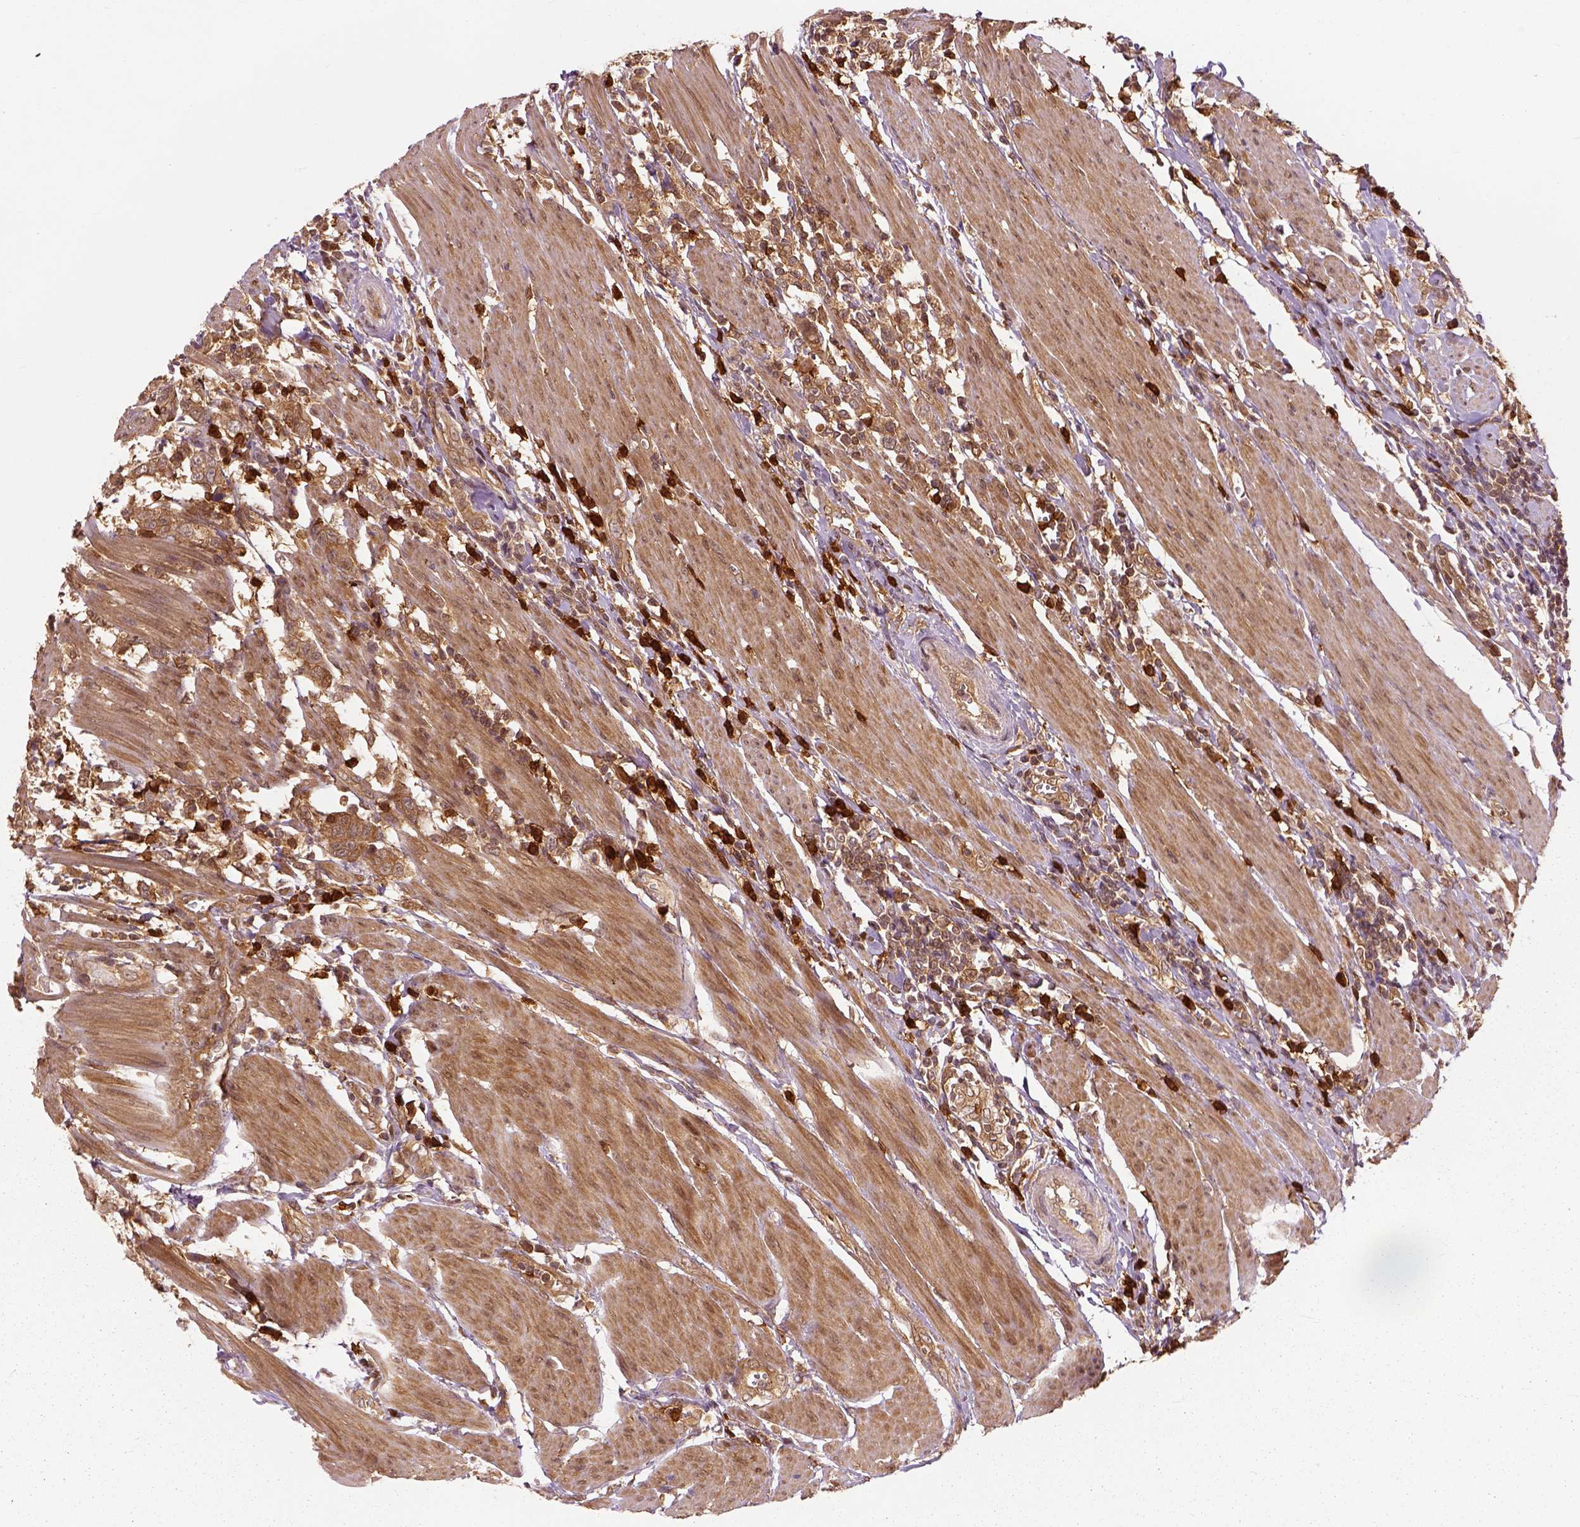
{"staining": {"intensity": "moderate", "quantity": ">75%", "location": "cytoplasmic/membranous"}, "tissue": "urothelial cancer", "cell_type": "Tumor cells", "image_type": "cancer", "snomed": [{"axis": "morphology", "description": "Urothelial carcinoma, High grade"}, {"axis": "topography", "description": "Urinary bladder"}], "caption": "High-grade urothelial carcinoma tissue reveals moderate cytoplasmic/membranous expression in approximately >75% of tumor cells Immunohistochemistry stains the protein of interest in brown and the nuclei are stained blue.", "gene": "GPI", "patient": {"sex": "female", "age": 58}}